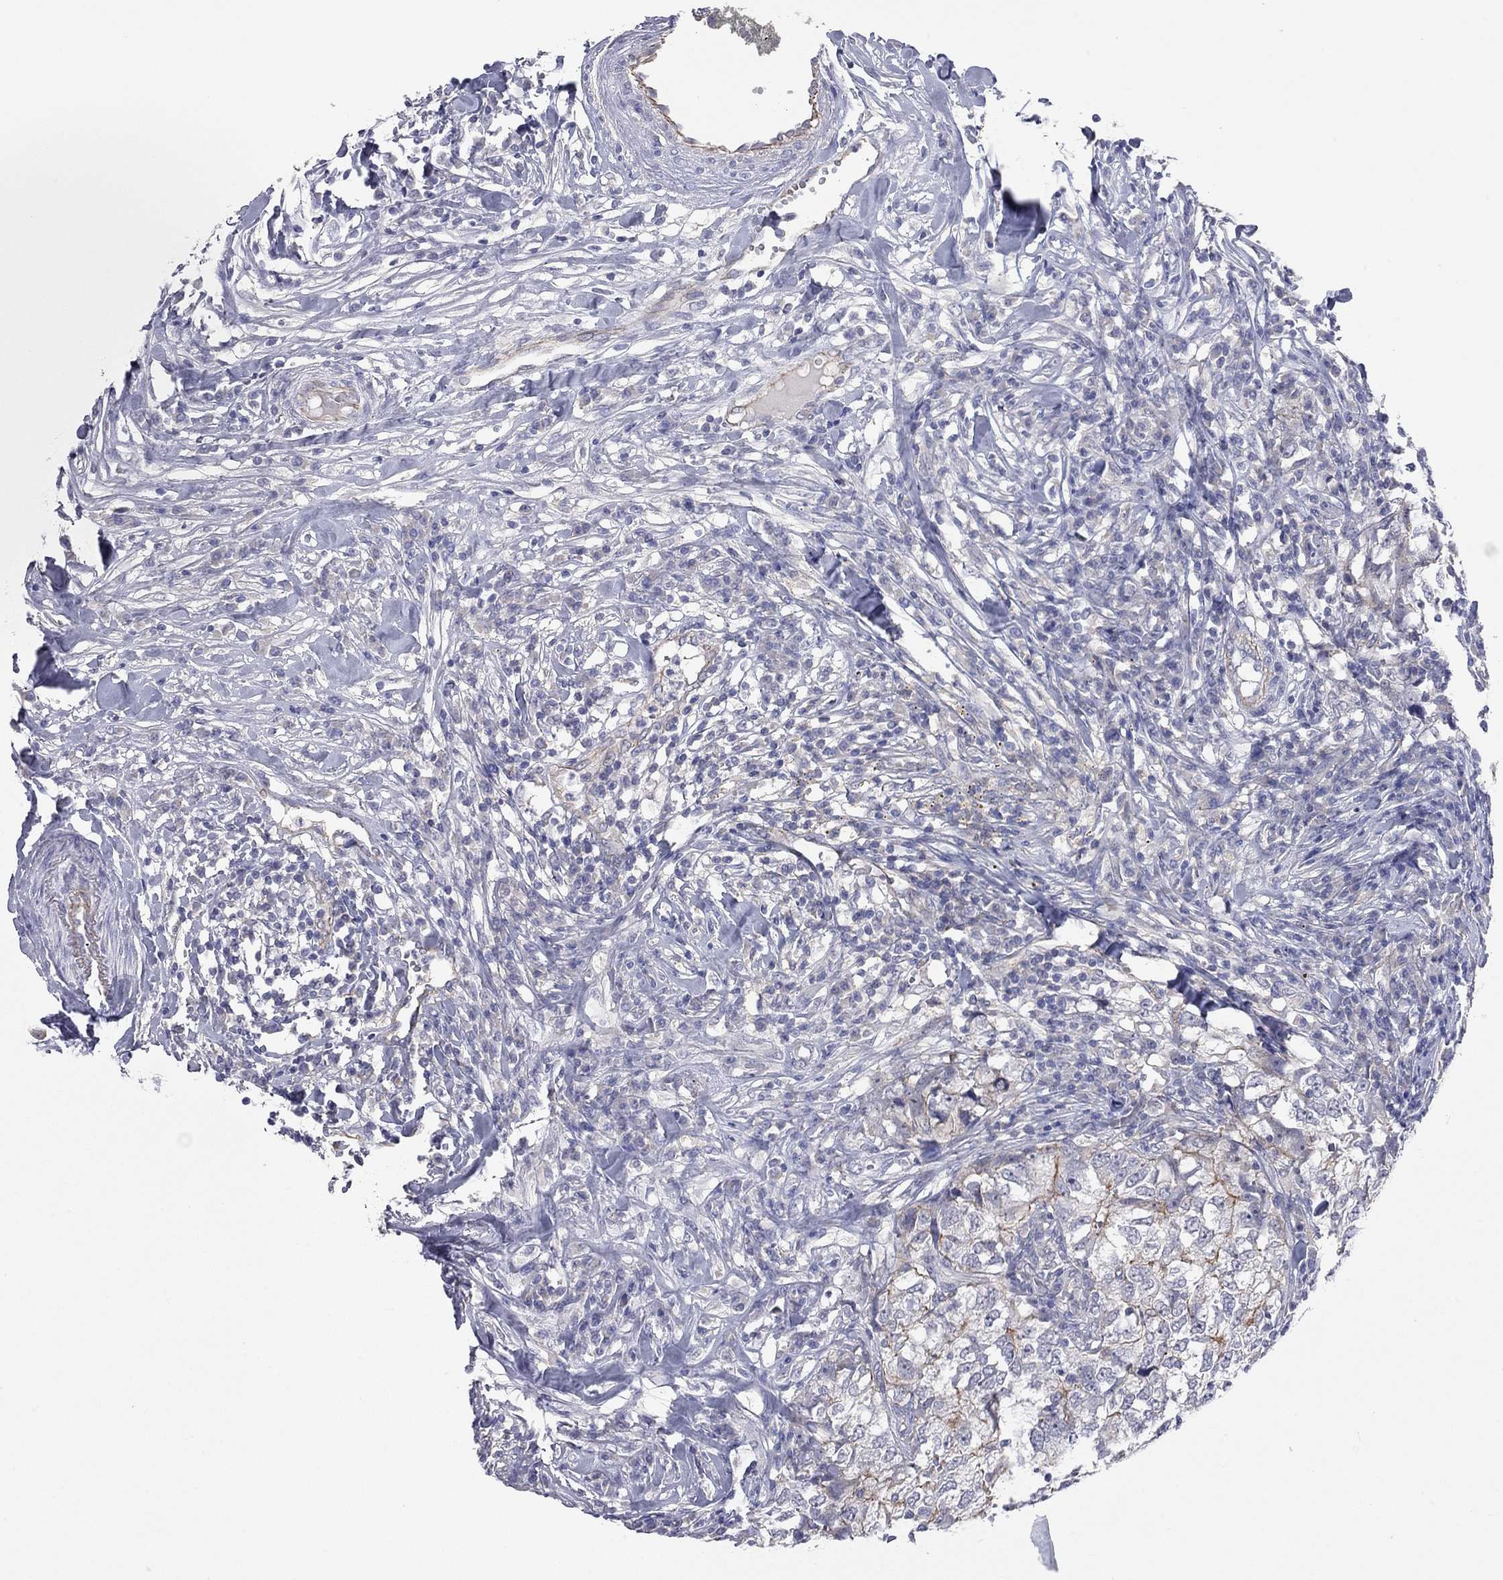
{"staining": {"intensity": "strong", "quantity": "<25%", "location": "cytoplasmic/membranous"}, "tissue": "breast cancer", "cell_type": "Tumor cells", "image_type": "cancer", "snomed": [{"axis": "morphology", "description": "Duct carcinoma"}, {"axis": "topography", "description": "Breast"}], "caption": "Immunohistochemical staining of breast cancer (infiltrating ductal carcinoma) displays medium levels of strong cytoplasmic/membranous staining in approximately <25% of tumor cells.", "gene": "KCNB1", "patient": {"sex": "female", "age": 30}}